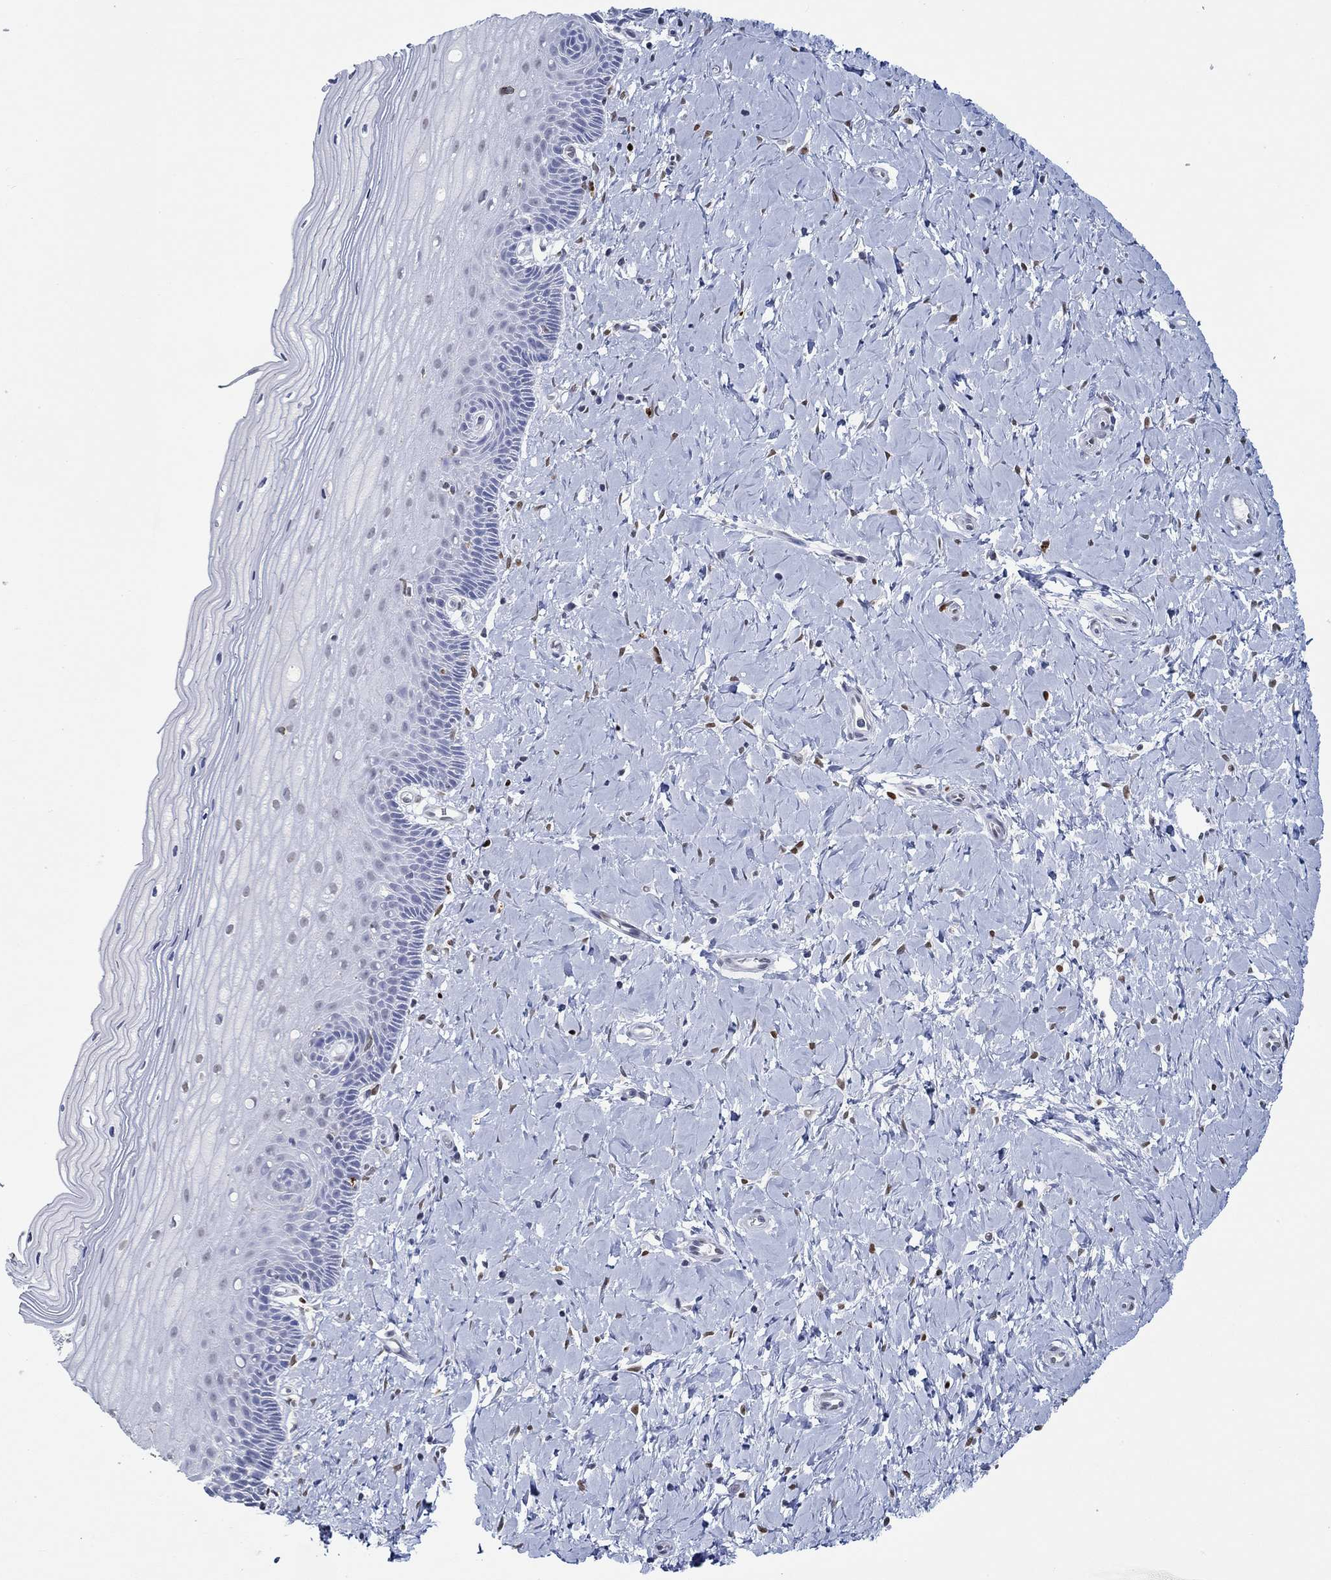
{"staining": {"intensity": "negative", "quantity": "none", "location": "none"}, "tissue": "cervix", "cell_type": "Glandular cells", "image_type": "normal", "snomed": [{"axis": "morphology", "description": "Normal tissue, NOS"}, {"axis": "topography", "description": "Cervix"}], "caption": "Immunohistochemistry of benign human cervix displays no positivity in glandular cells.", "gene": "GATA2", "patient": {"sex": "female", "age": 37}}